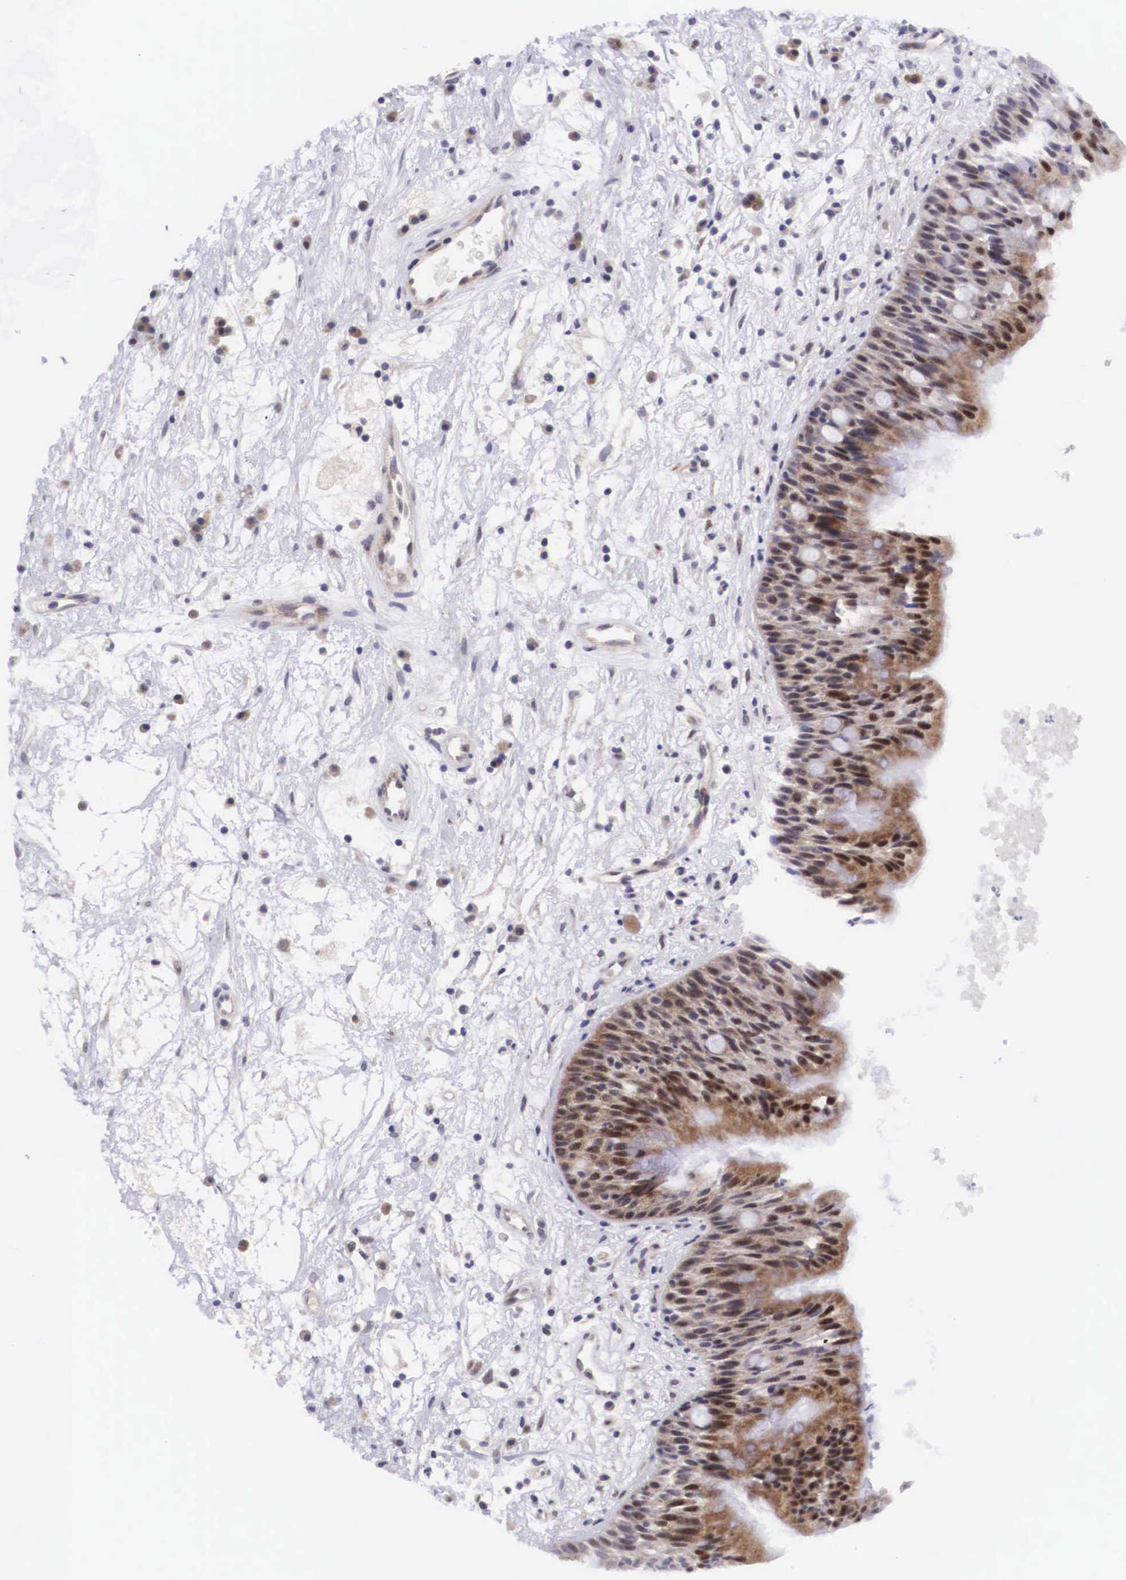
{"staining": {"intensity": "strong", "quantity": "25%-75%", "location": "nuclear"}, "tissue": "nasopharynx", "cell_type": "Respiratory epithelial cells", "image_type": "normal", "snomed": [{"axis": "morphology", "description": "Normal tissue, NOS"}, {"axis": "topography", "description": "Nasopharynx"}], "caption": "About 25%-75% of respiratory epithelial cells in unremarkable human nasopharynx exhibit strong nuclear protein expression as visualized by brown immunohistochemical staining.", "gene": "EMID1", "patient": {"sex": "male", "age": 13}}